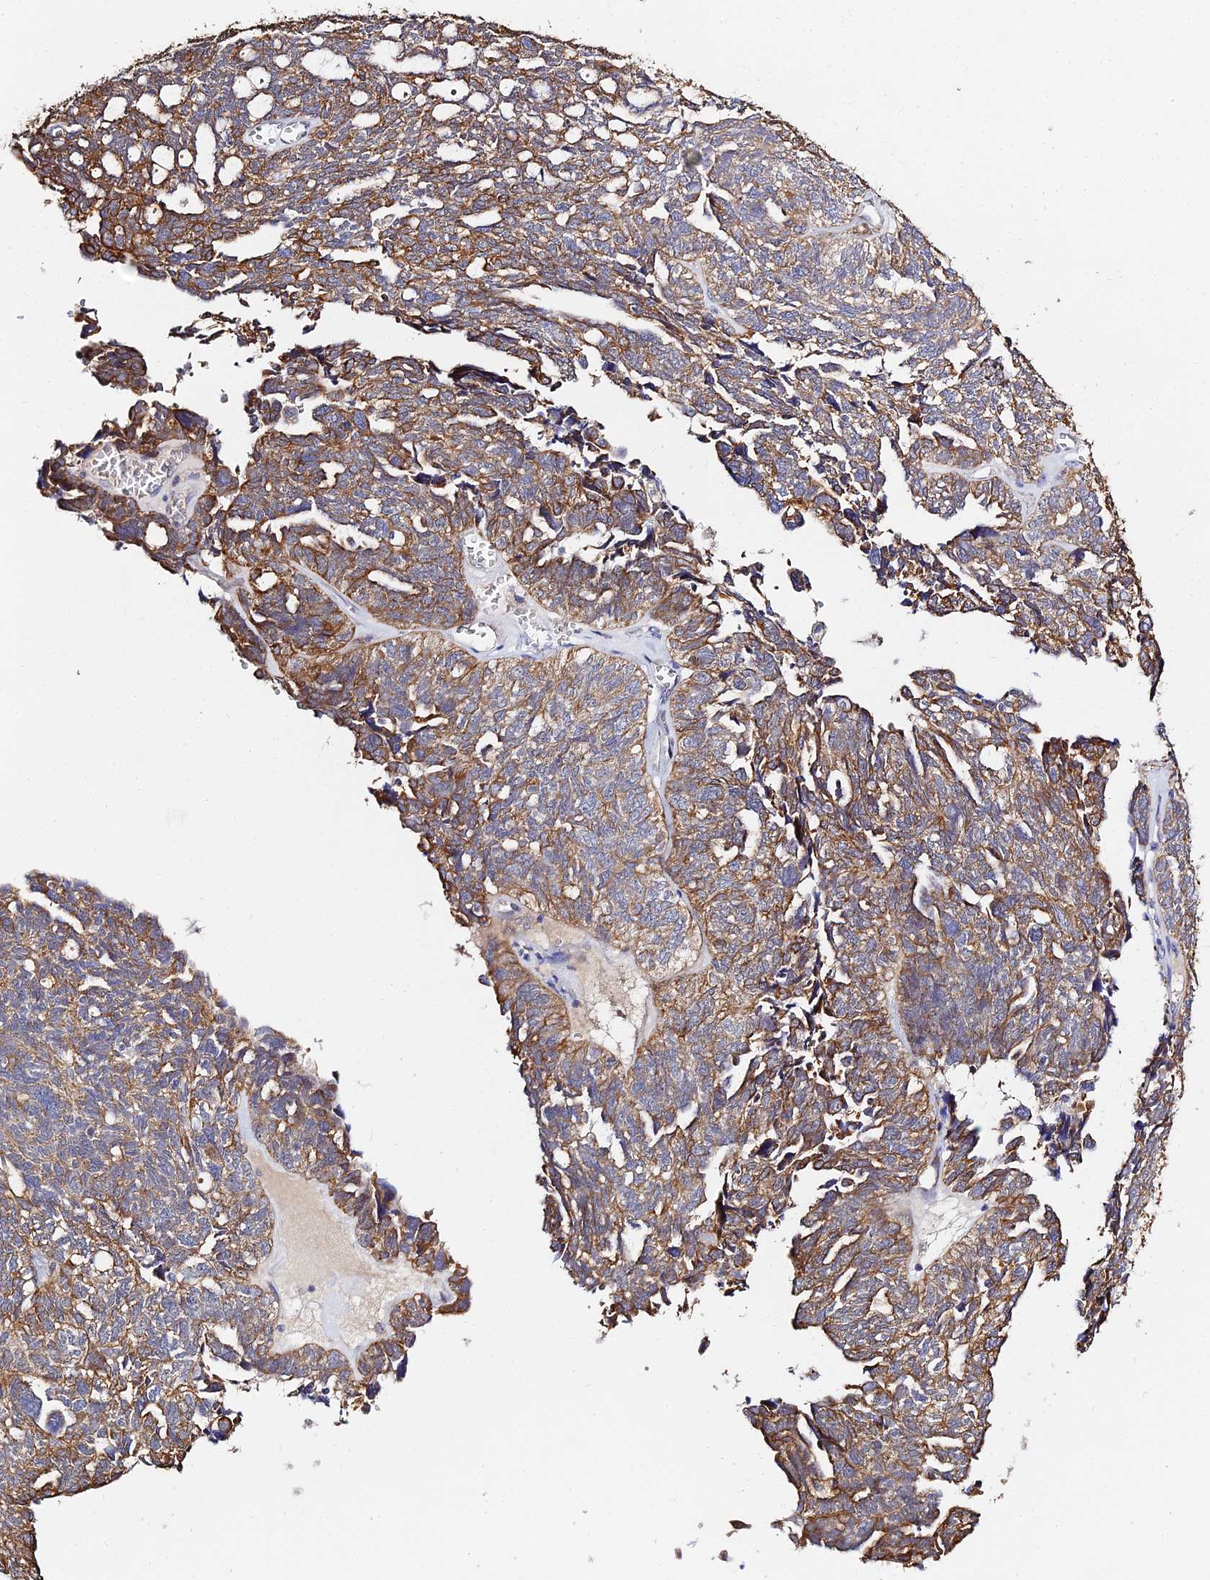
{"staining": {"intensity": "moderate", "quantity": ">75%", "location": "cytoplasmic/membranous"}, "tissue": "ovarian cancer", "cell_type": "Tumor cells", "image_type": "cancer", "snomed": [{"axis": "morphology", "description": "Cystadenocarcinoma, serous, NOS"}, {"axis": "topography", "description": "Ovary"}], "caption": "Immunohistochemical staining of human ovarian cancer (serous cystadenocarcinoma) reveals moderate cytoplasmic/membranous protein positivity in about >75% of tumor cells. The staining was performed using DAB (3,3'-diaminobenzidine) to visualize the protein expression in brown, while the nuclei were stained in blue with hematoxylin (Magnification: 20x).", "gene": "ZXDA", "patient": {"sex": "female", "age": 79}}